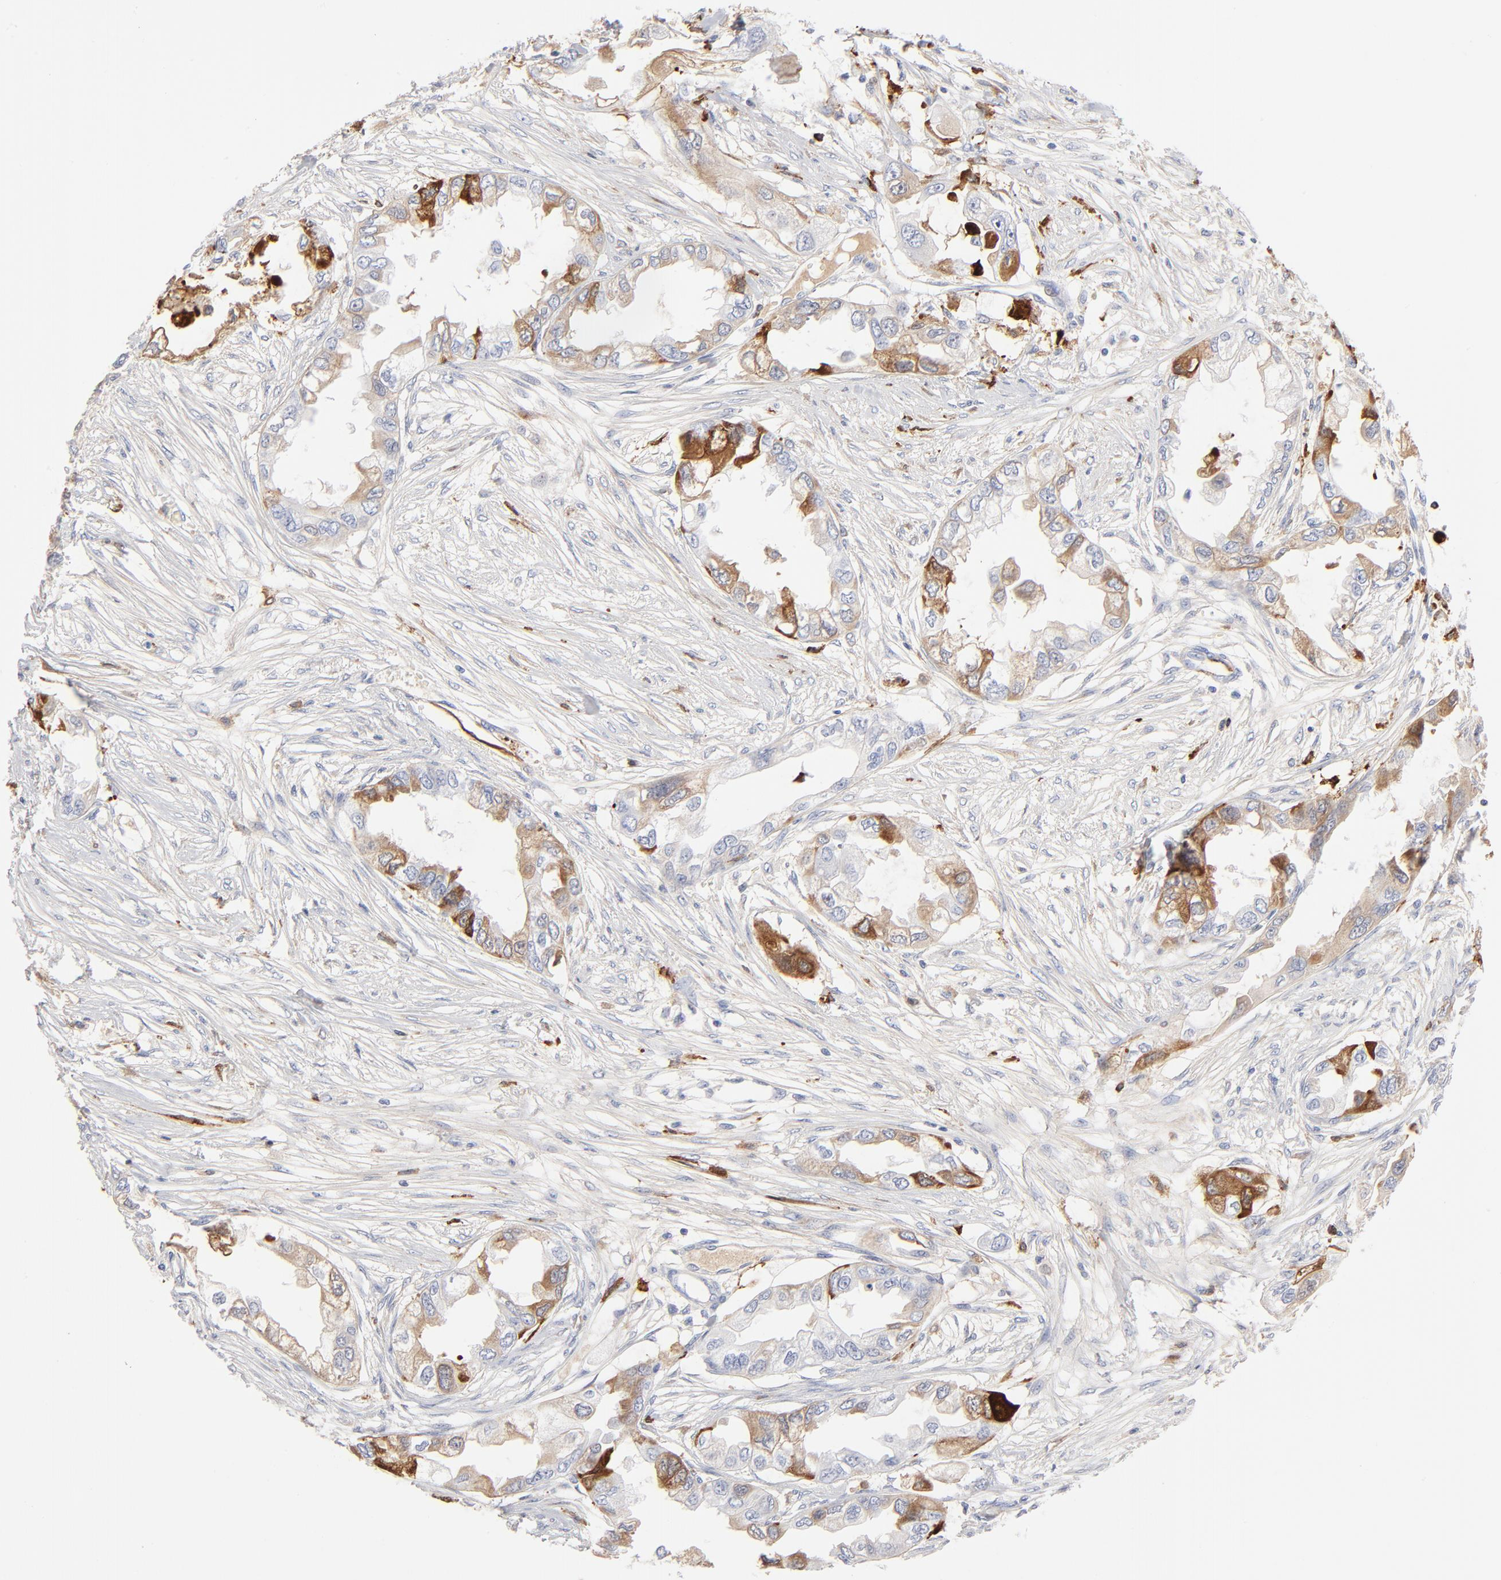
{"staining": {"intensity": "moderate", "quantity": "<25%", "location": "cytoplasmic/membranous"}, "tissue": "endometrial cancer", "cell_type": "Tumor cells", "image_type": "cancer", "snomed": [{"axis": "morphology", "description": "Adenocarcinoma, NOS"}, {"axis": "topography", "description": "Endometrium"}], "caption": "An image showing moderate cytoplasmic/membranous staining in approximately <25% of tumor cells in adenocarcinoma (endometrial), as visualized by brown immunohistochemical staining.", "gene": "APOH", "patient": {"sex": "female", "age": 67}}